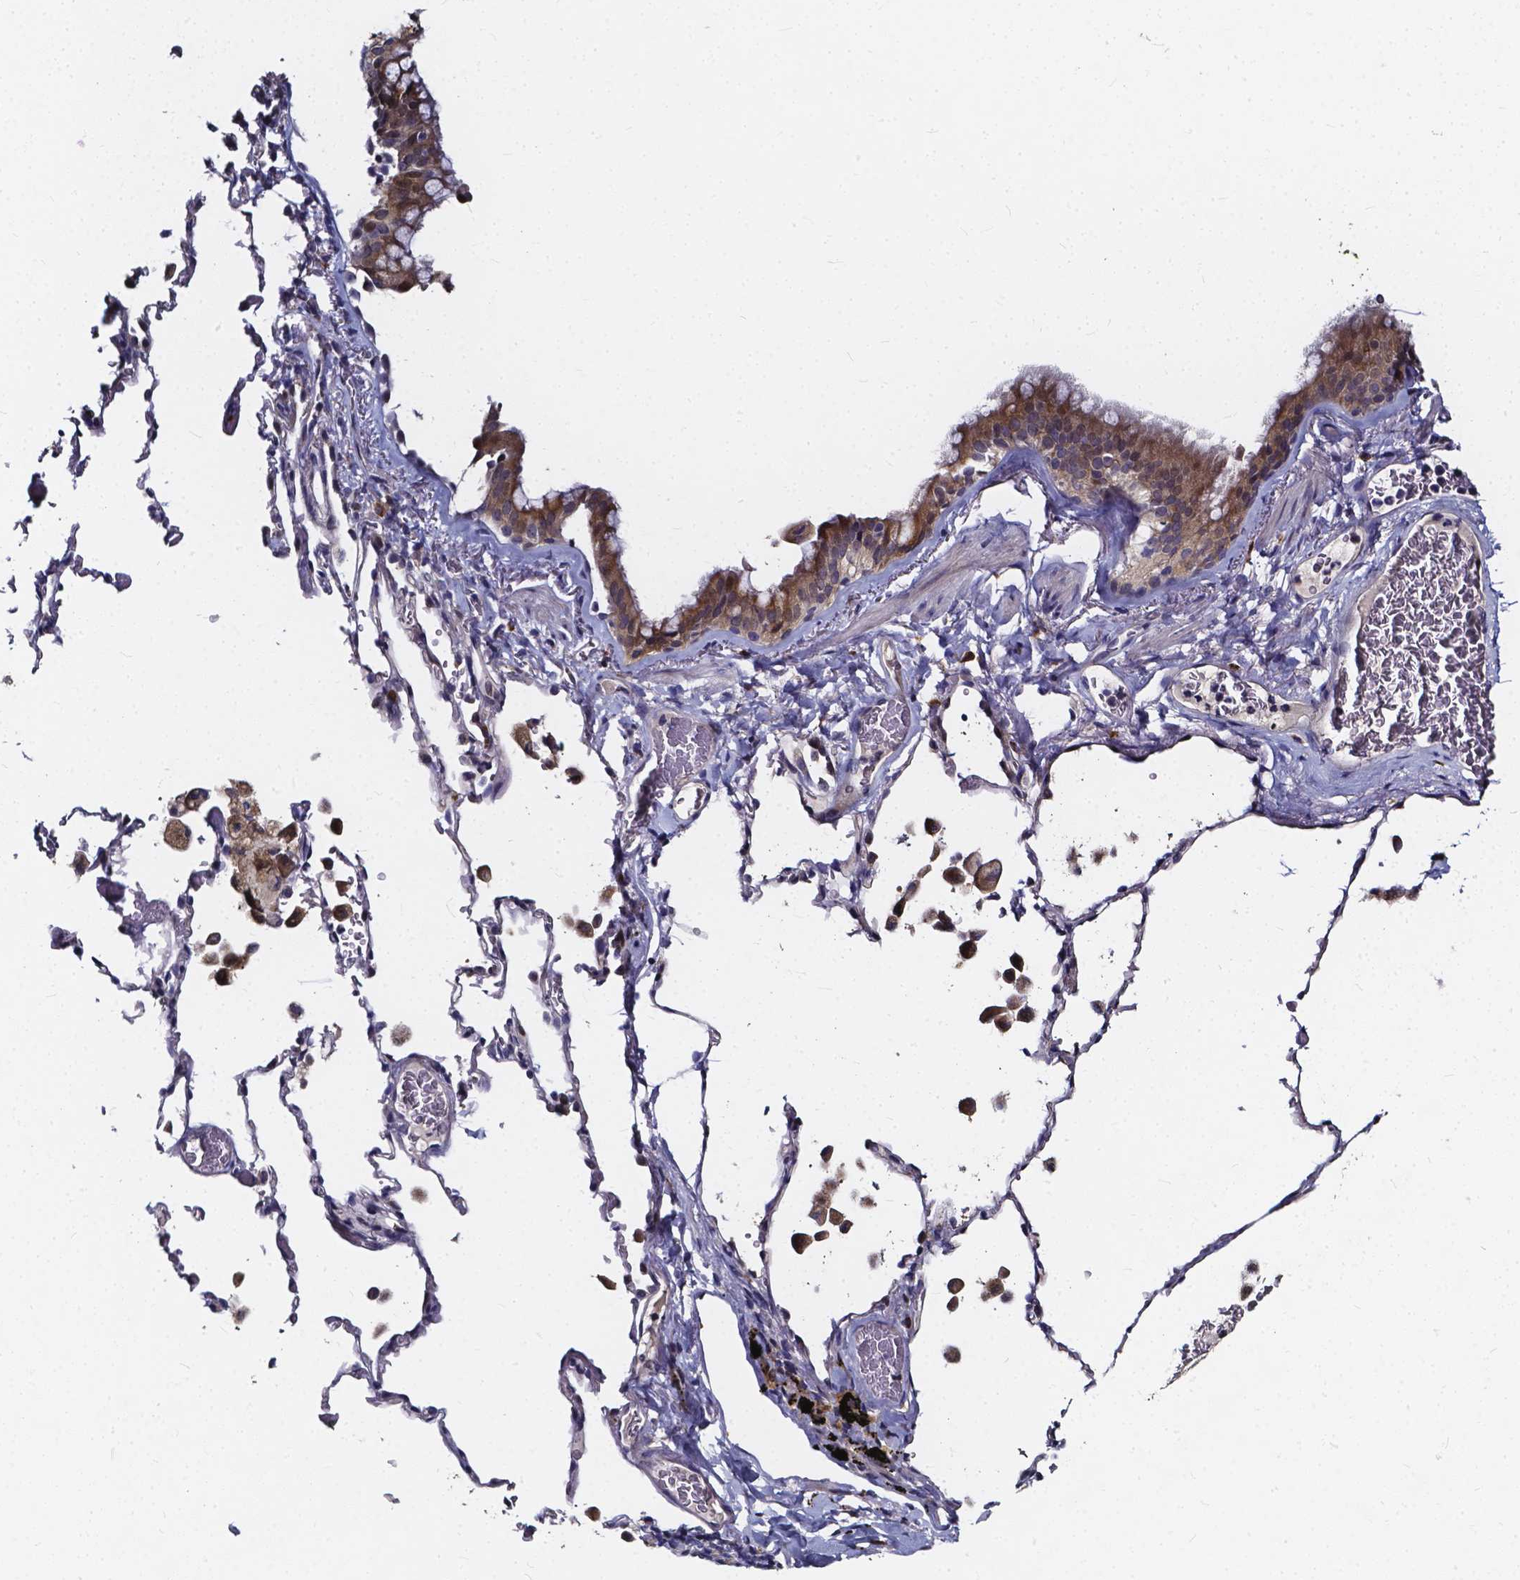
{"staining": {"intensity": "strong", "quantity": ">75%", "location": "cytoplasmic/membranous"}, "tissue": "bronchus", "cell_type": "Respiratory epithelial cells", "image_type": "normal", "snomed": [{"axis": "morphology", "description": "Normal tissue, NOS"}, {"axis": "topography", "description": "Bronchus"}, {"axis": "topography", "description": "Lung"}], "caption": "Immunohistochemistry (IHC) image of unremarkable bronchus stained for a protein (brown), which demonstrates high levels of strong cytoplasmic/membranous positivity in about >75% of respiratory epithelial cells.", "gene": "SOWAHA", "patient": {"sex": "male", "age": 54}}